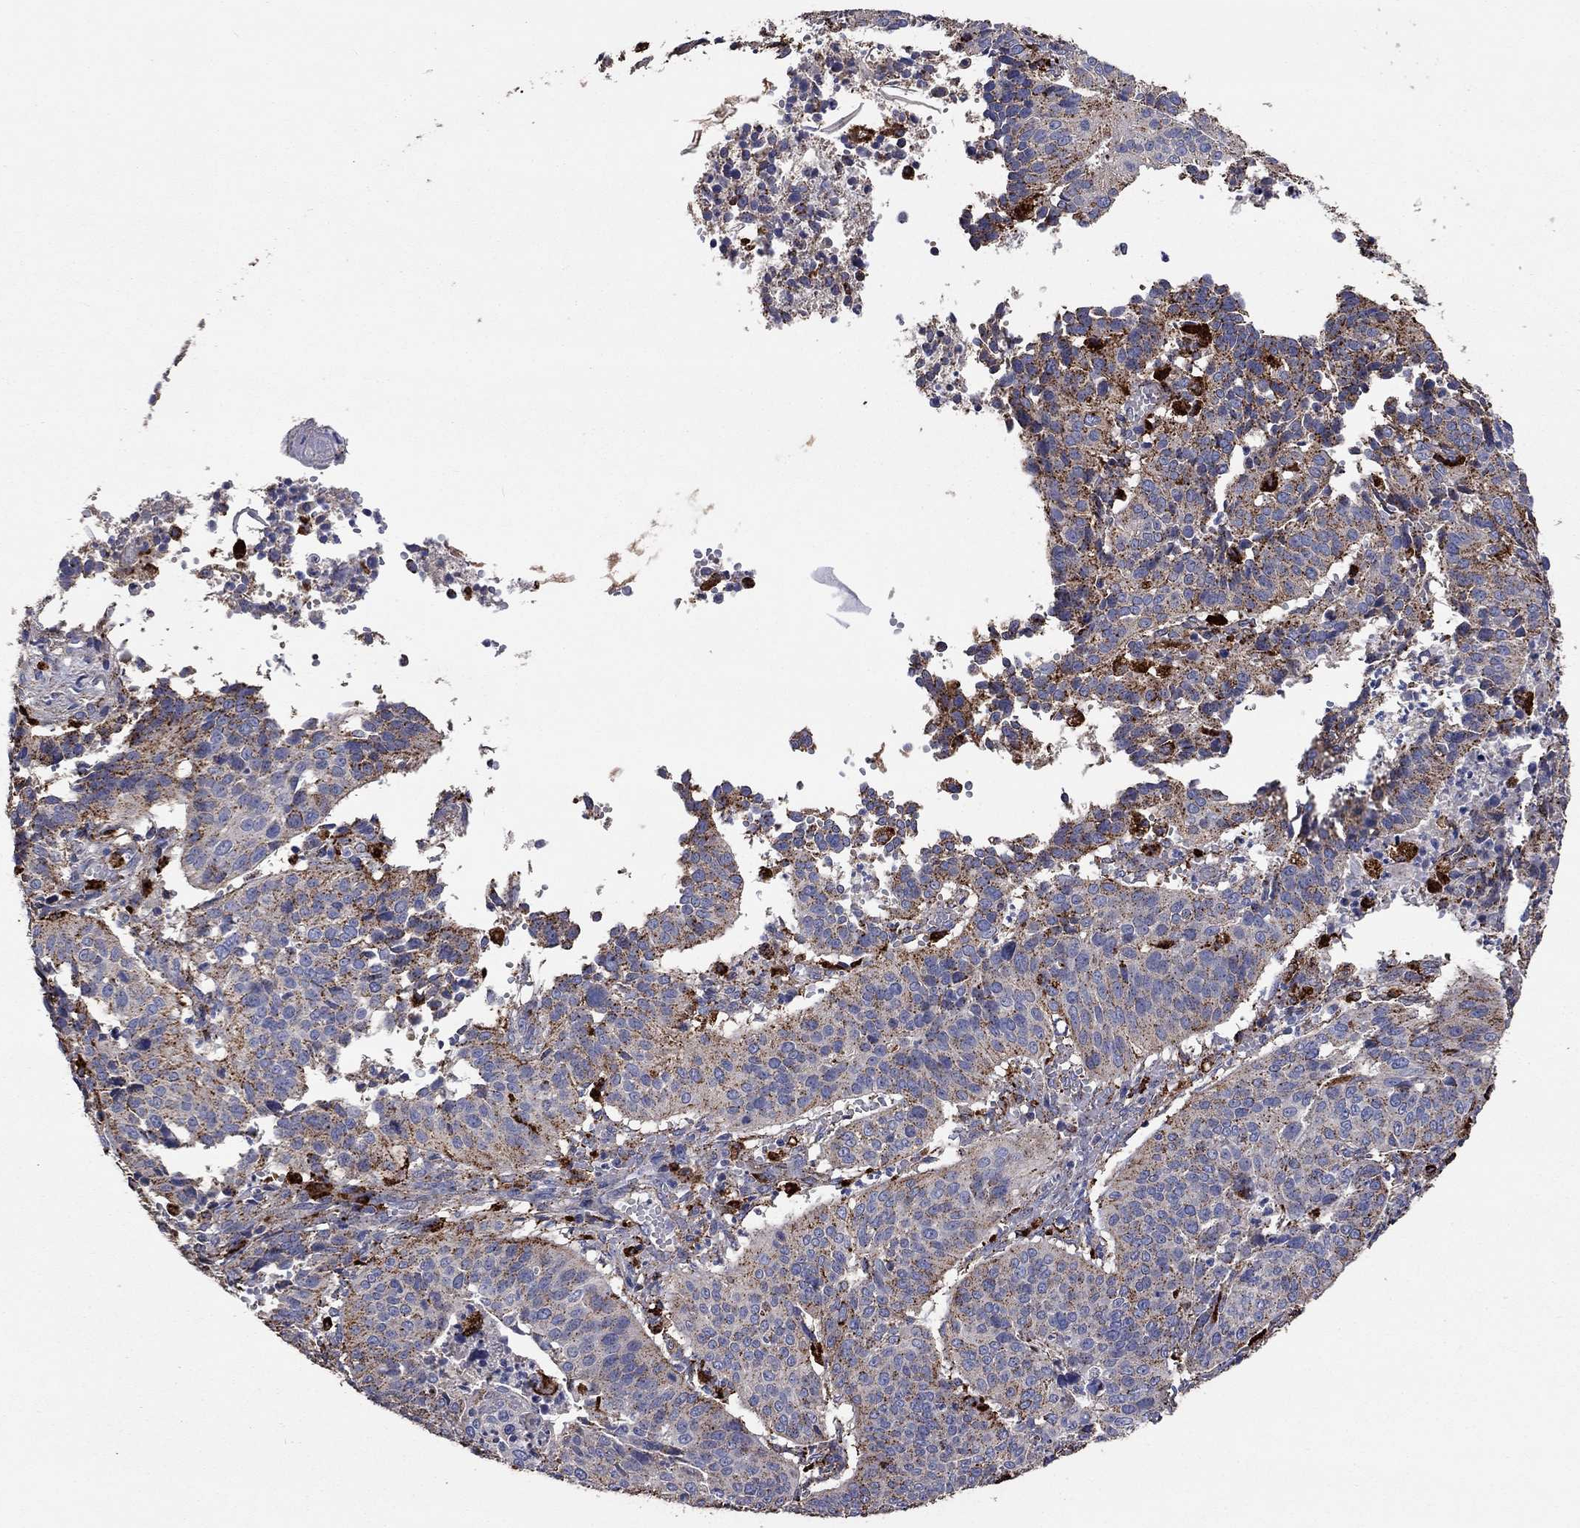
{"staining": {"intensity": "strong", "quantity": ">75%", "location": "cytoplasmic/membranous"}, "tissue": "cervical cancer", "cell_type": "Tumor cells", "image_type": "cancer", "snomed": [{"axis": "morphology", "description": "Normal tissue, NOS"}, {"axis": "morphology", "description": "Squamous cell carcinoma, NOS"}, {"axis": "topography", "description": "Cervix"}], "caption": "This micrograph displays immunohistochemistry (IHC) staining of human cervical squamous cell carcinoma, with high strong cytoplasmic/membranous staining in approximately >75% of tumor cells.", "gene": "CTSB", "patient": {"sex": "female", "age": 39}}